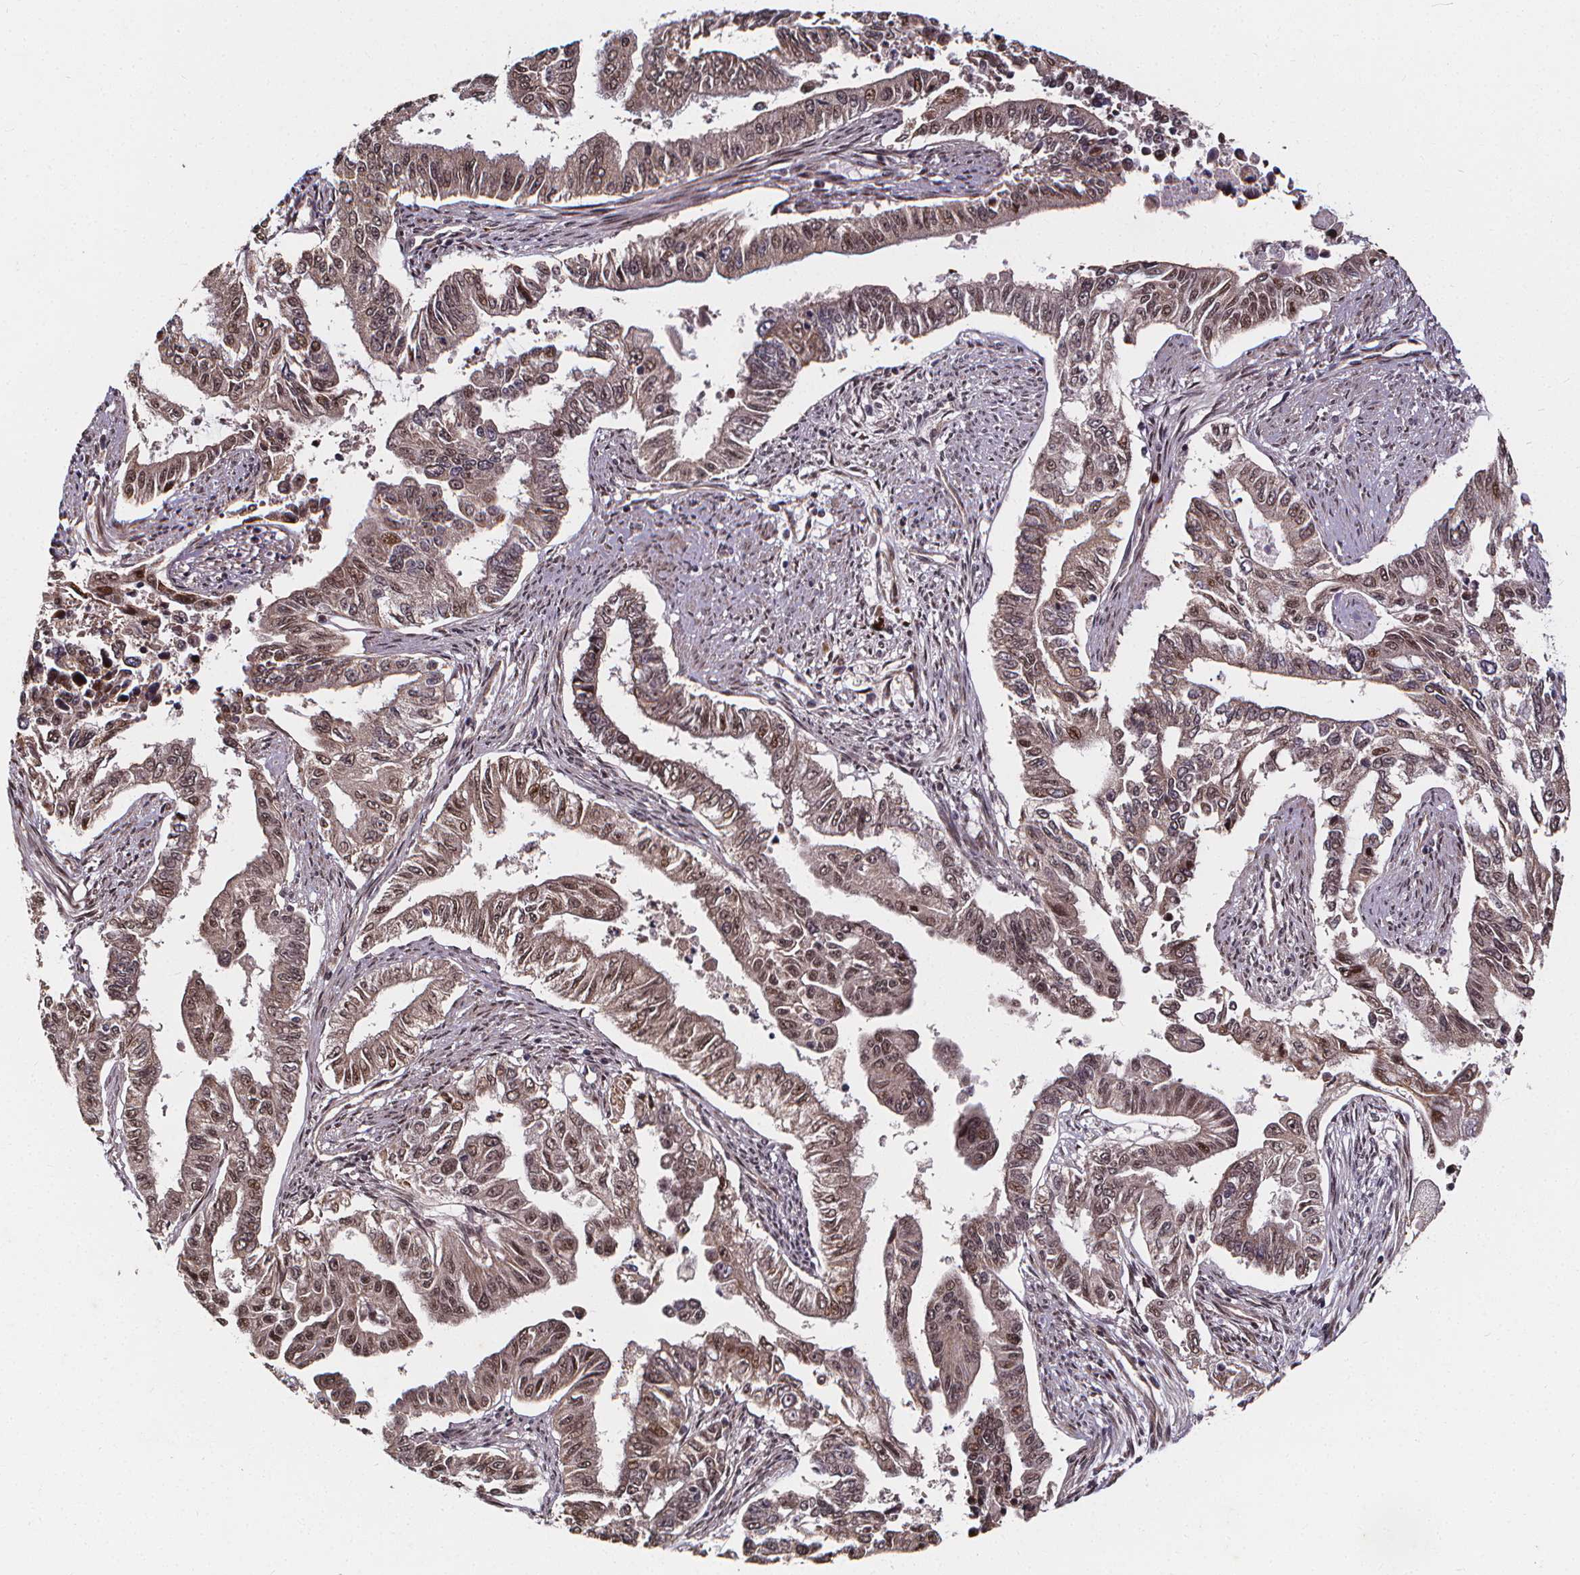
{"staining": {"intensity": "weak", "quantity": "25%-75%", "location": "cytoplasmic/membranous,nuclear"}, "tissue": "endometrial cancer", "cell_type": "Tumor cells", "image_type": "cancer", "snomed": [{"axis": "morphology", "description": "Adenocarcinoma, NOS"}, {"axis": "topography", "description": "Uterus"}], "caption": "Immunohistochemistry (IHC) image of neoplastic tissue: endometrial cancer stained using immunohistochemistry shows low levels of weak protein expression localized specifically in the cytoplasmic/membranous and nuclear of tumor cells, appearing as a cytoplasmic/membranous and nuclear brown color.", "gene": "DDIT3", "patient": {"sex": "female", "age": 59}}